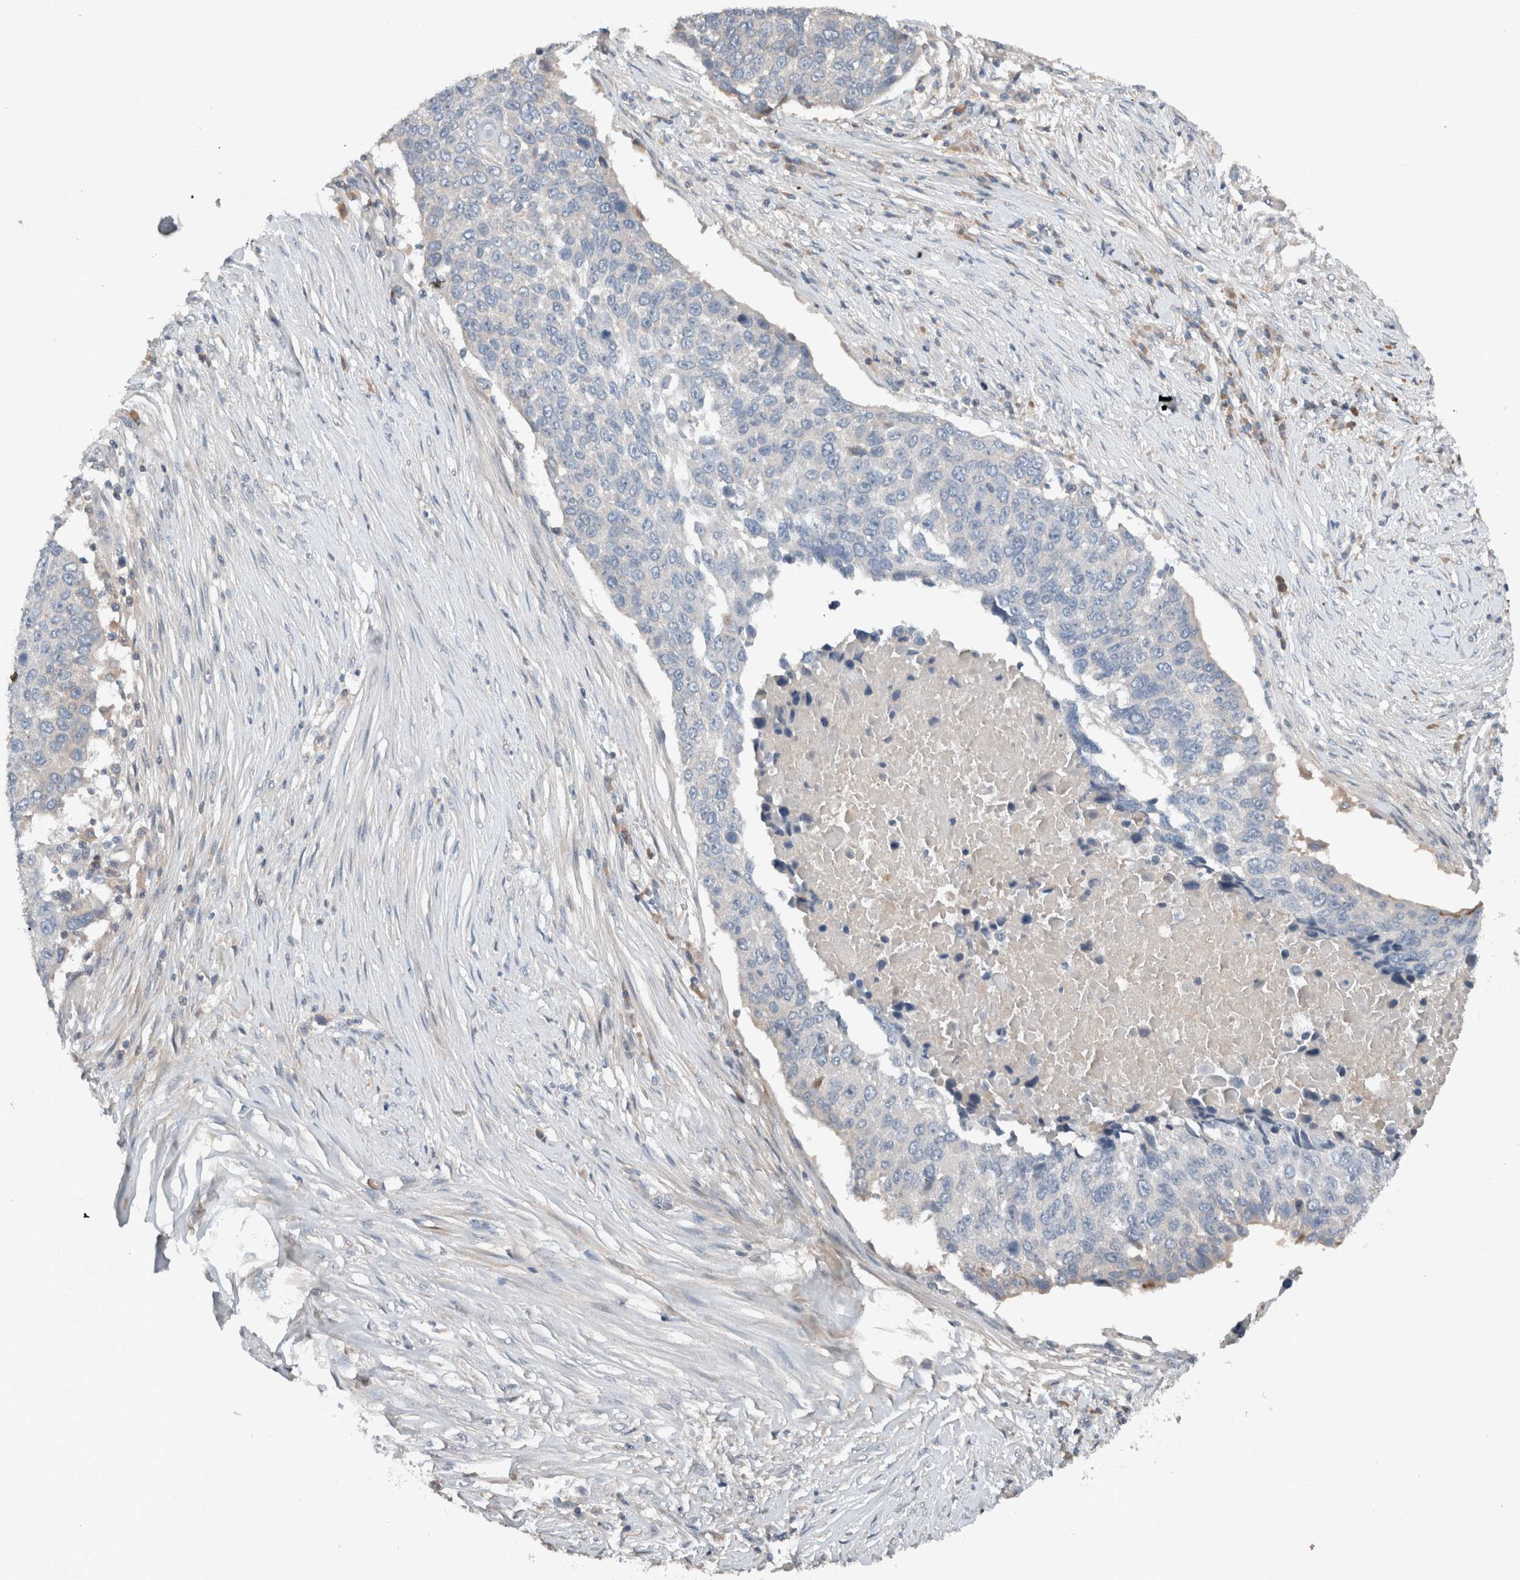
{"staining": {"intensity": "negative", "quantity": "none", "location": "none"}, "tissue": "lung cancer", "cell_type": "Tumor cells", "image_type": "cancer", "snomed": [{"axis": "morphology", "description": "Squamous cell carcinoma, NOS"}, {"axis": "topography", "description": "Lung"}], "caption": "Image shows no protein positivity in tumor cells of lung squamous cell carcinoma tissue.", "gene": "UGCG", "patient": {"sex": "male", "age": 66}}